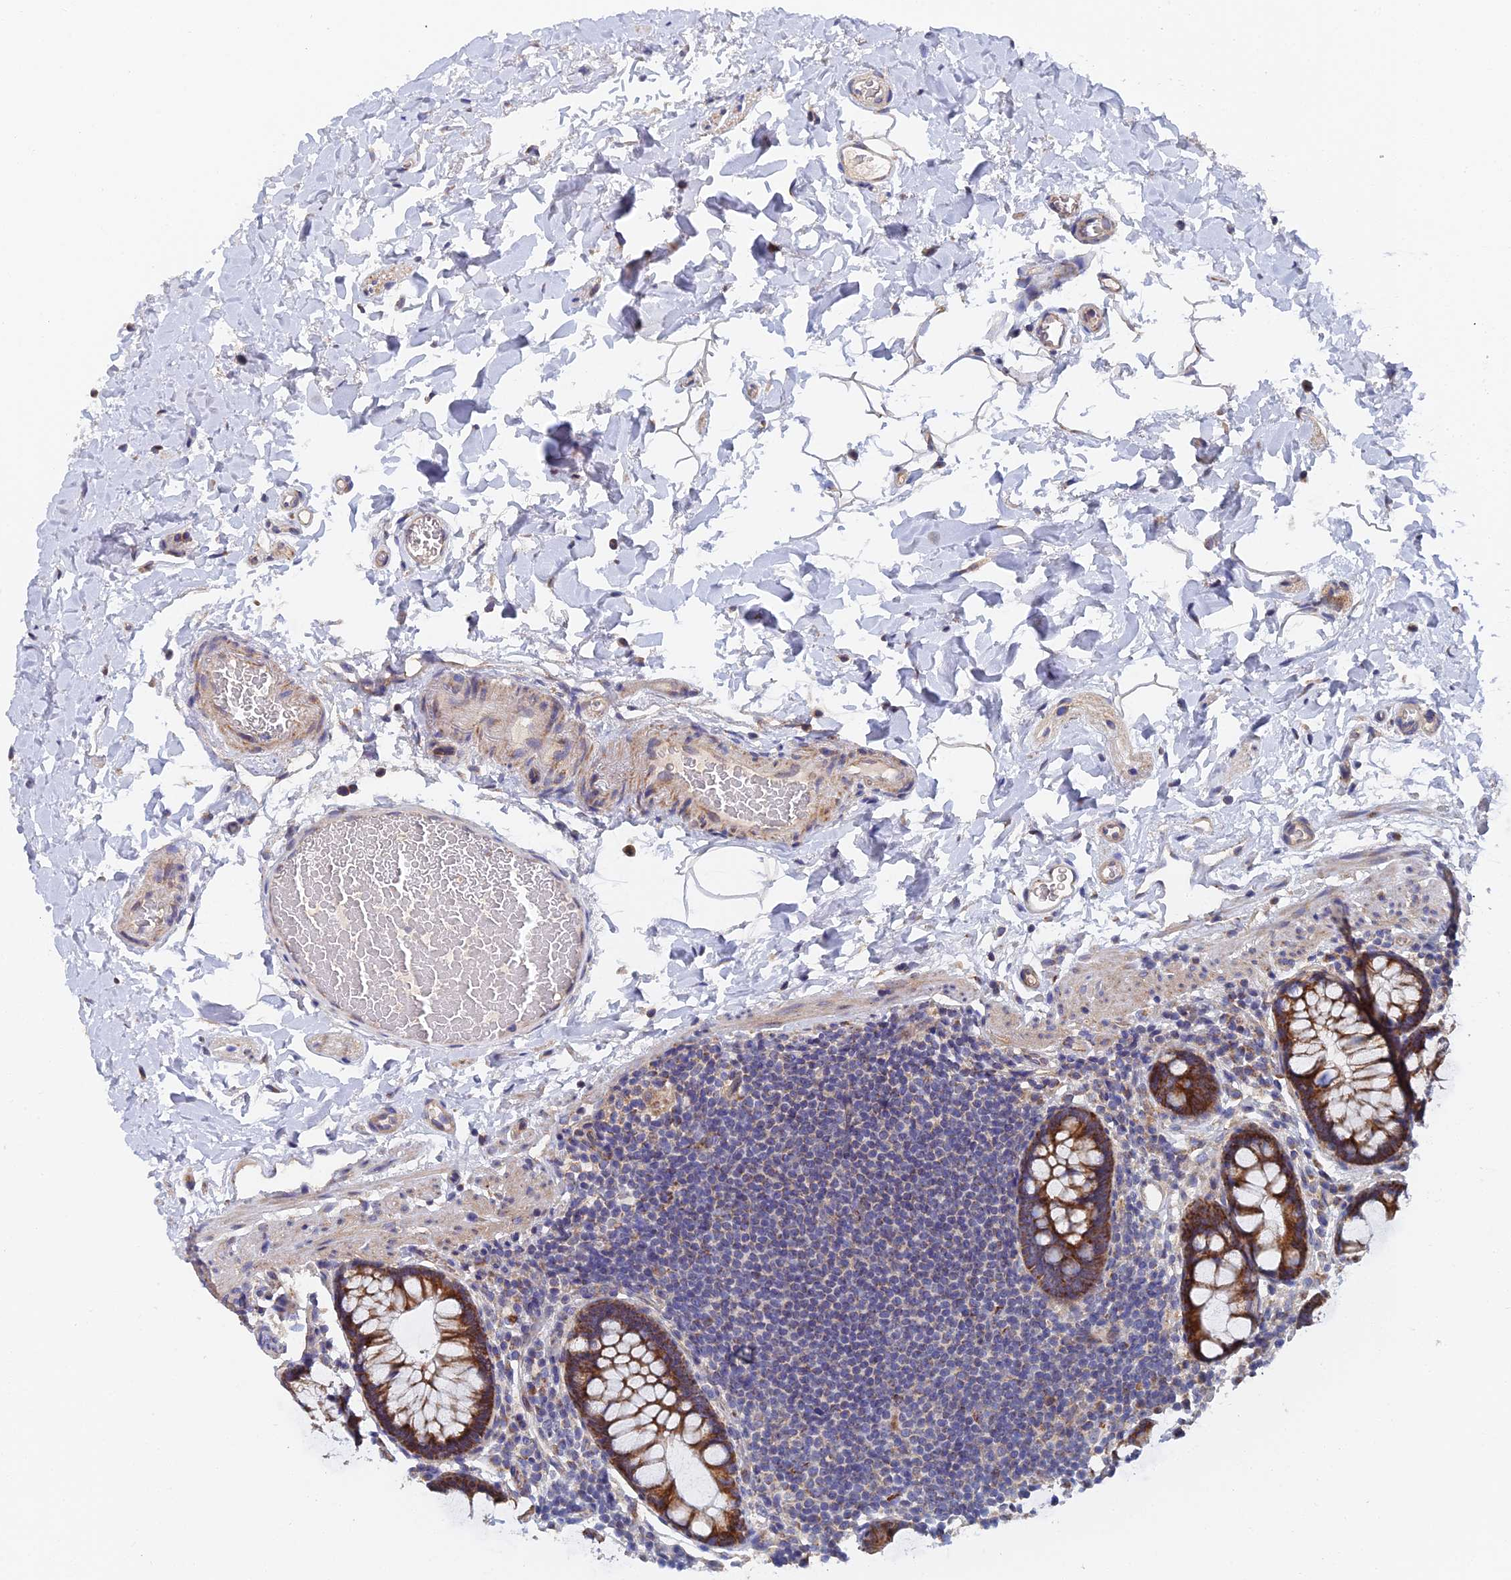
{"staining": {"intensity": "weak", "quantity": "25%-75%", "location": "cytoplasmic/membranous"}, "tissue": "colon", "cell_type": "Endothelial cells", "image_type": "normal", "snomed": [{"axis": "morphology", "description": "Normal tissue, NOS"}, {"axis": "topography", "description": "Colon"}], "caption": "This micrograph shows benign colon stained with IHC to label a protein in brown. The cytoplasmic/membranous of endothelial cells show weak positivity for the protein. Nuclei are counter-stained blue.", "gene": "ECSIT", "patient": {"sex": "female", "age": 80}}